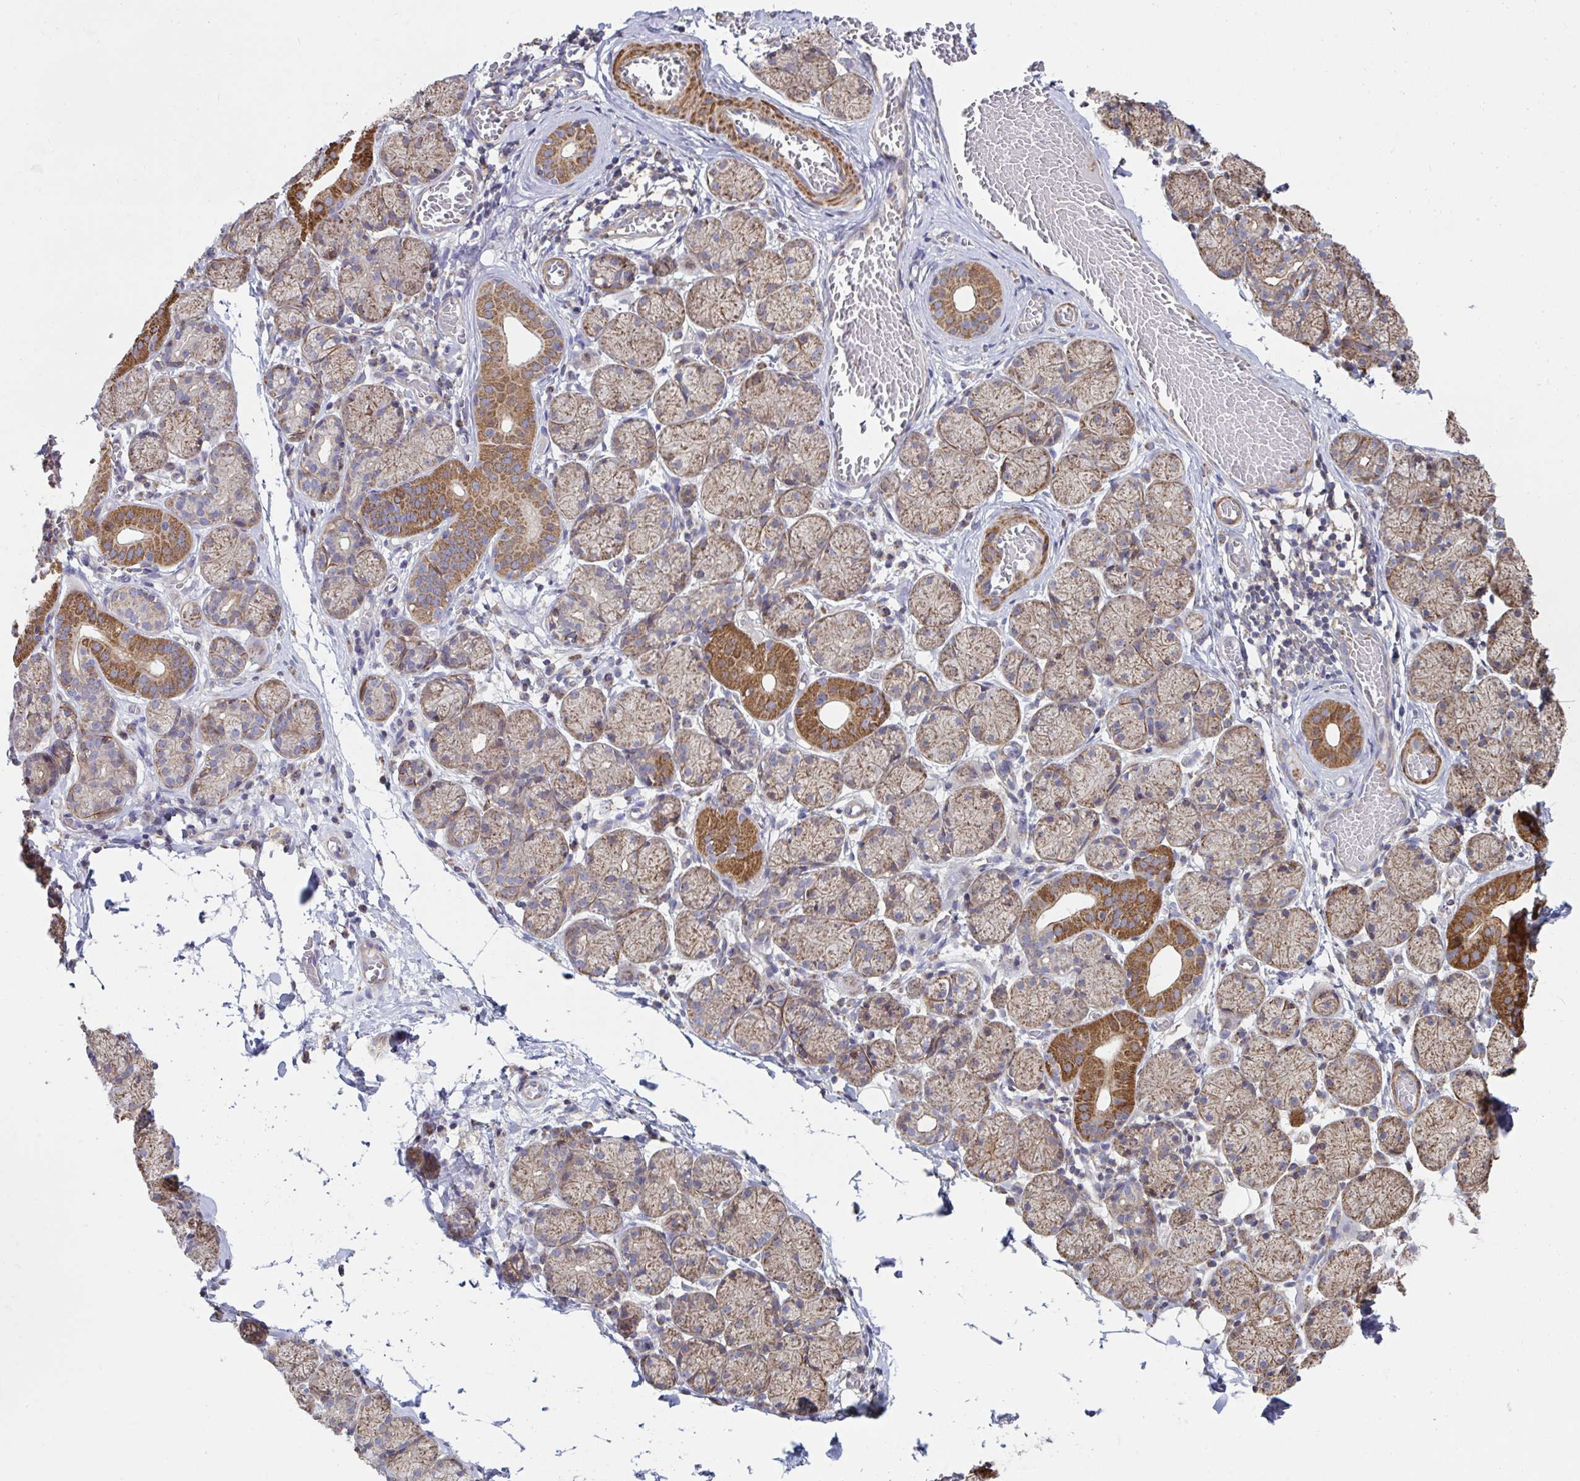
{"staining": {"intensity": "moderate", "quantity": ">75%", "location": "cytoplasmic/membranous"}, "tissue": "salivary gland", "cell_type": "Glandular cells", "image_type": "normal", "snomed": [{"axis": "morphology", "description": "Normal tissue, NOS"}, {"axis": "topography", "description": "Salivary gland"}], "caption": "Brown immunohistochemical staining in benign salivary gland reveals moderate cytoplasmic/membranous expression in about >75% of glandular cells. (DAB = brown stain, brightfield microscopy at high magnification).", "gene": "DZANK1", "patient": {"sex": "female", "age": 24}}